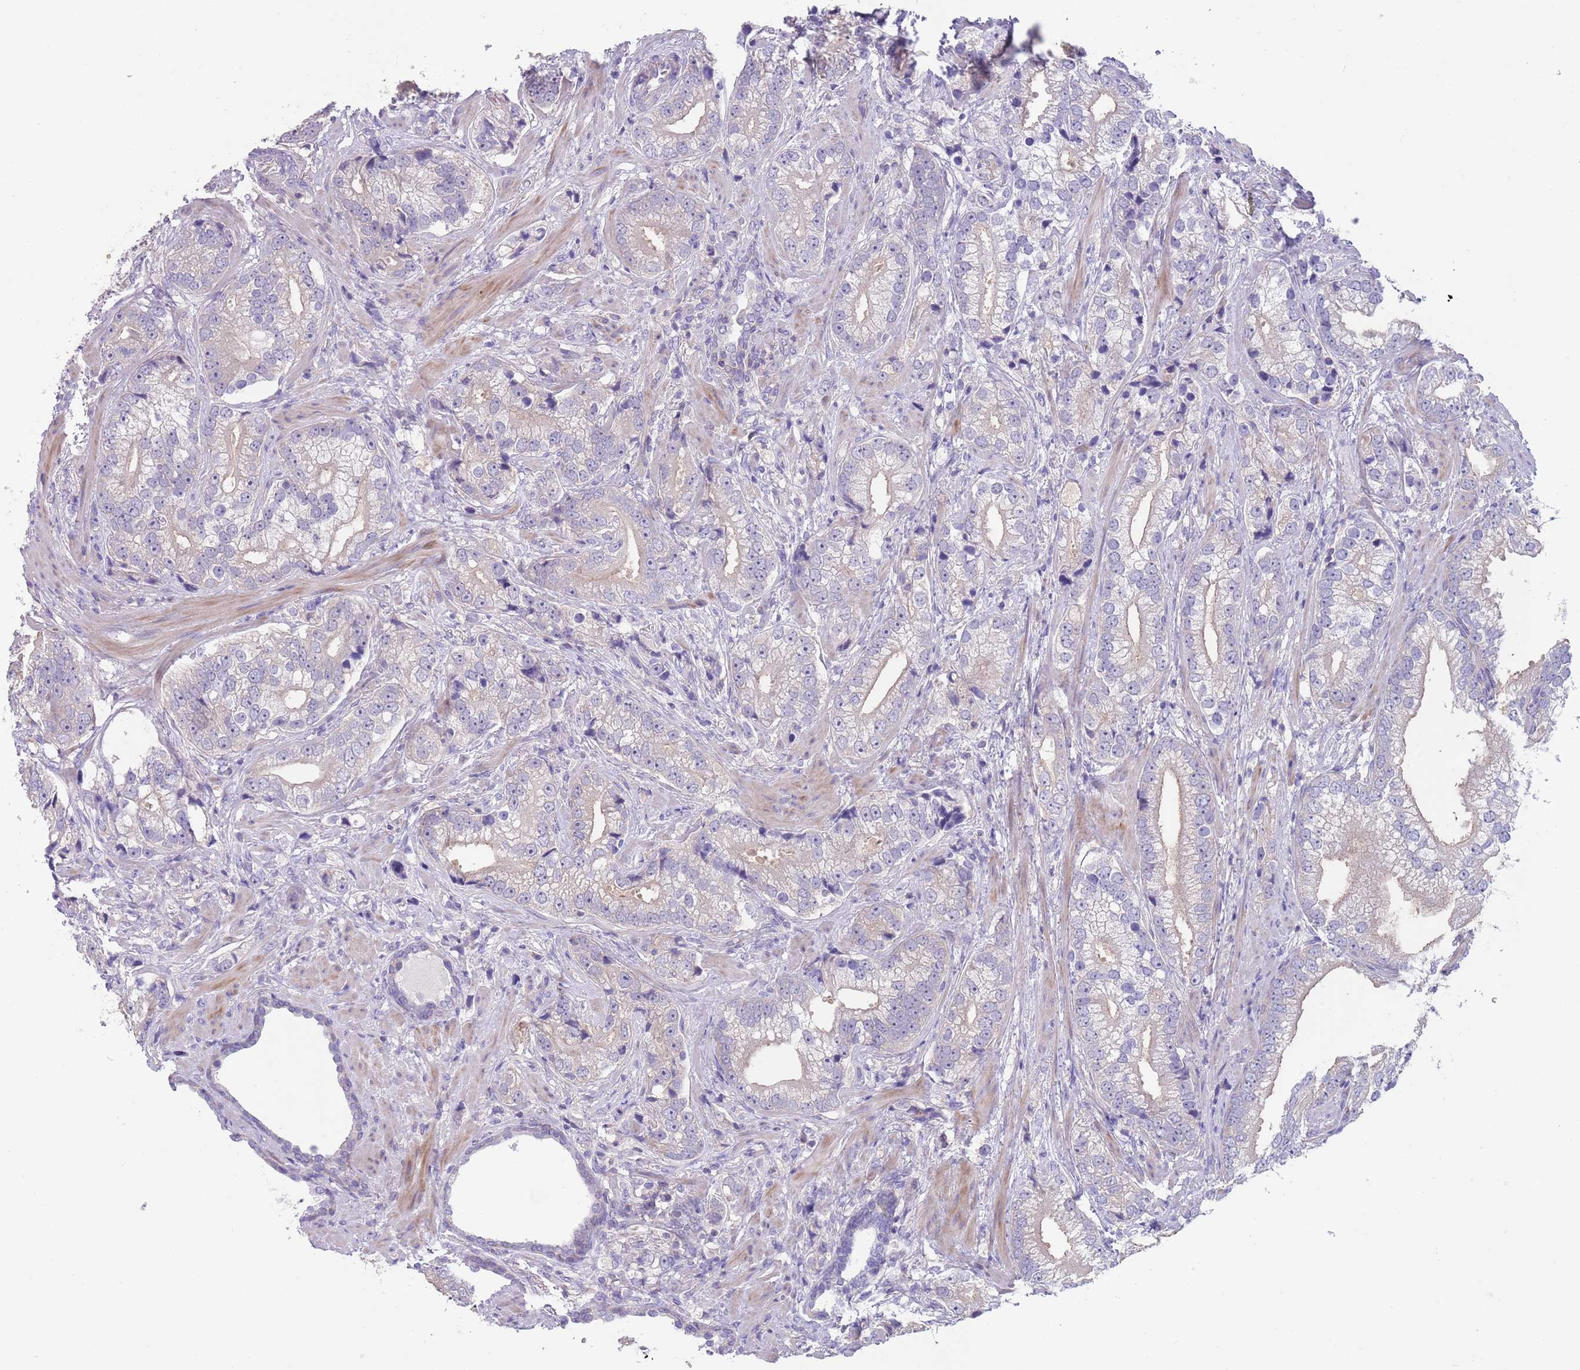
{"staining": {"intensity": "negative", "quantity": "none", "location": "none"}, "tissue": "prostate cancer", "cell_type": "Tumor cells", "image_type": "cancer", "snomed": [{"axis": "morphology", "description": "Adenocarcinoma, High grade"}, {"axis": "topography", "description": "Prostate"}], "caption": "An immunohistochemistry image of prostate cancer is shown. There is no staining in tumor cells of prostate cancer. (Immunohistochemistry (ihc), brightfield microscopy, high magnification).", "gene": "ZNF14", "patient": {"sex": "male", "age": 75}}